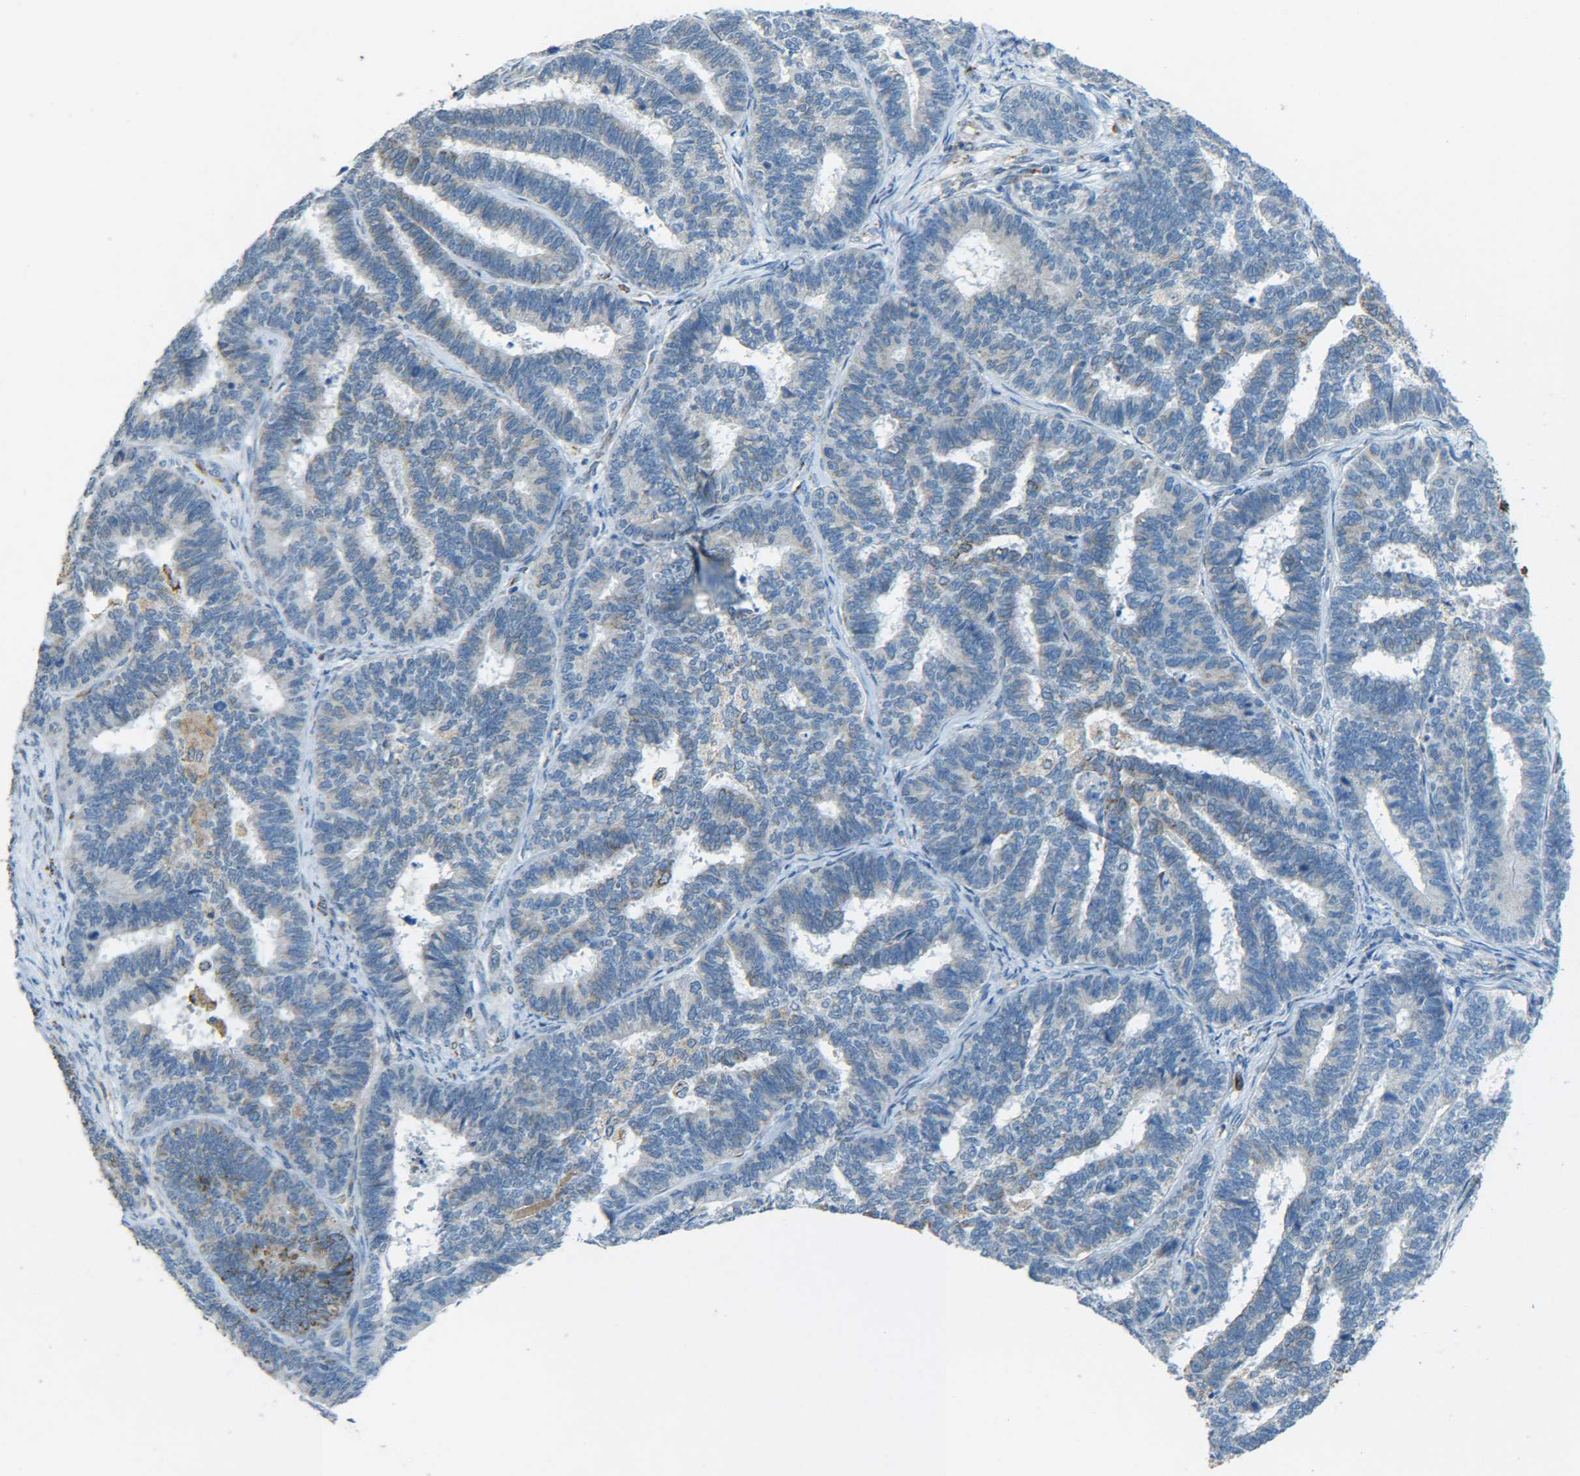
{"staining": {"intensity": "weak", "quantity": "<25%", "location": "cytoplasmic/membranous"}, "tissue": "endometrial cancer", "cell_type": "Tumor cells", "image_type": "cancer", "snomed": [{"axis": "morphology", "description": "Adenocarcinoma, NOS"}, {"axis": "topography", "description": "Endometrium"}], "caption": "Tumor cells show no significant positivity in endometrial adenocarcinoma.", "gene": "CYB5R1", "patient": {"sex": "female", "age": 70}}